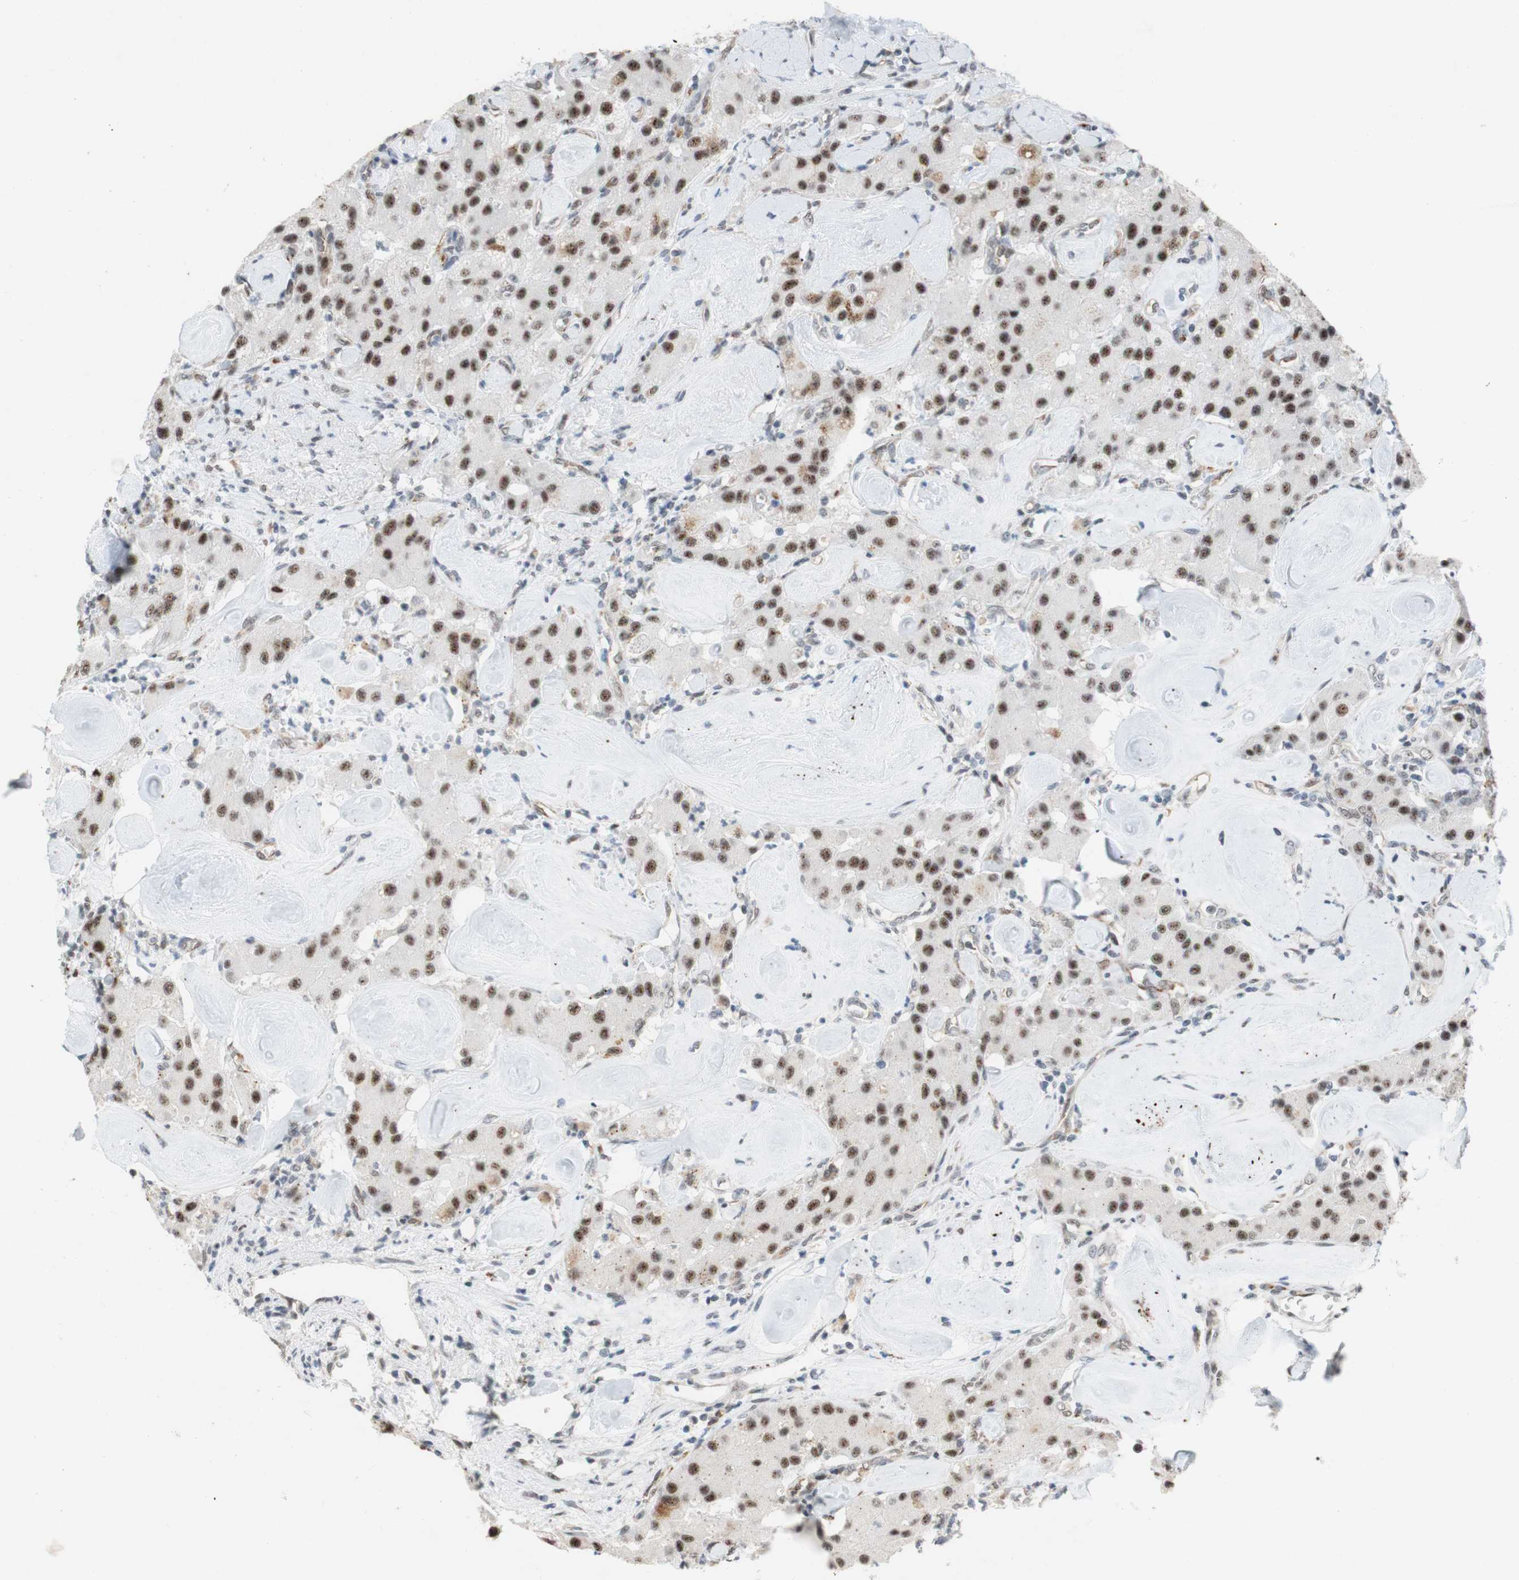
{"staining": {"intensity": "moderate", "quantity": ">75%", "location": "nuclear"}, "tissue": "carcinoid", "cell_type": "Tumor cells", "image_type": "cancer", "snomed": [{"axis": "morphology", "description": "Carcinoid, malignant, NOS"}, {"axis": "topography", "description": "Pancreas"}], "caption": "Immunohistochemical staining of malignant carcinoid reveals moderate nuclear protein expression in about >75% of tumor cells. The staining was performed using DAB, with brown indicating positive protein expression. Nuclei are stained blue with hematoxylin.", "gene": "SAP18", "patient": {"sex": "male", "age": 41}}